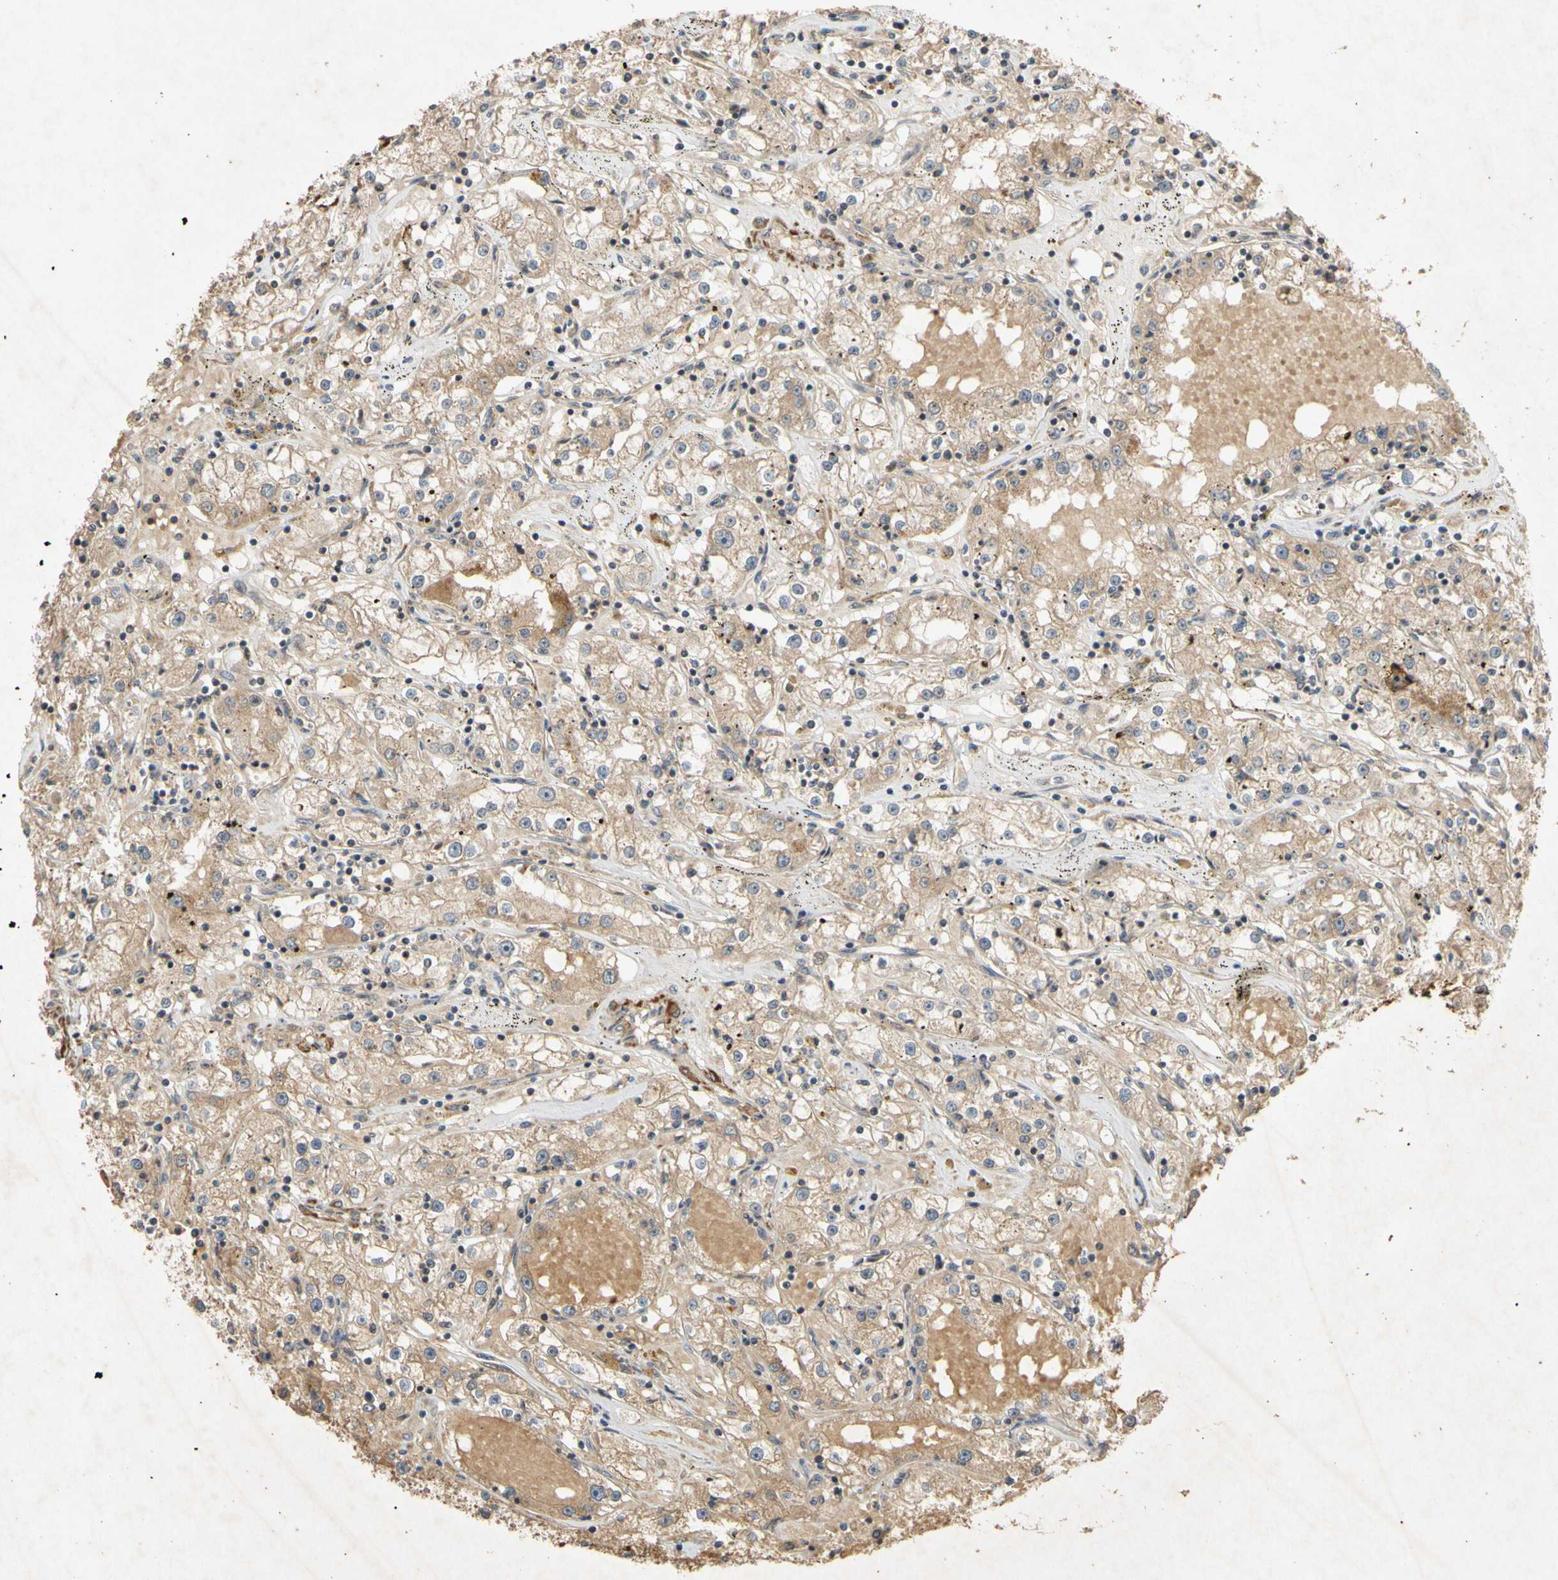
{"staining": {"intensity": "moderate", "quantity": ">75%", "location": "cytoplasmic/membranous"}, "tissue": "renal cancer", "cell_type": "Tumor cells", "image_type": "cancer", "snomed": [{"axis": "morphology", "description": "Adenocarcinoma, NOS"}, {"axis": "topography", "description": "Kidney"}], "caption": "A histopathology image of renal cancer stained for a protein reveals moderate cytoplasmic/membranous brown staining in tumor cells. (DAB IHC, brown staining for protein, blue staining for nuclei).", "gene": "PARD6A", "patient": {"sex": "male", "age": 56}}